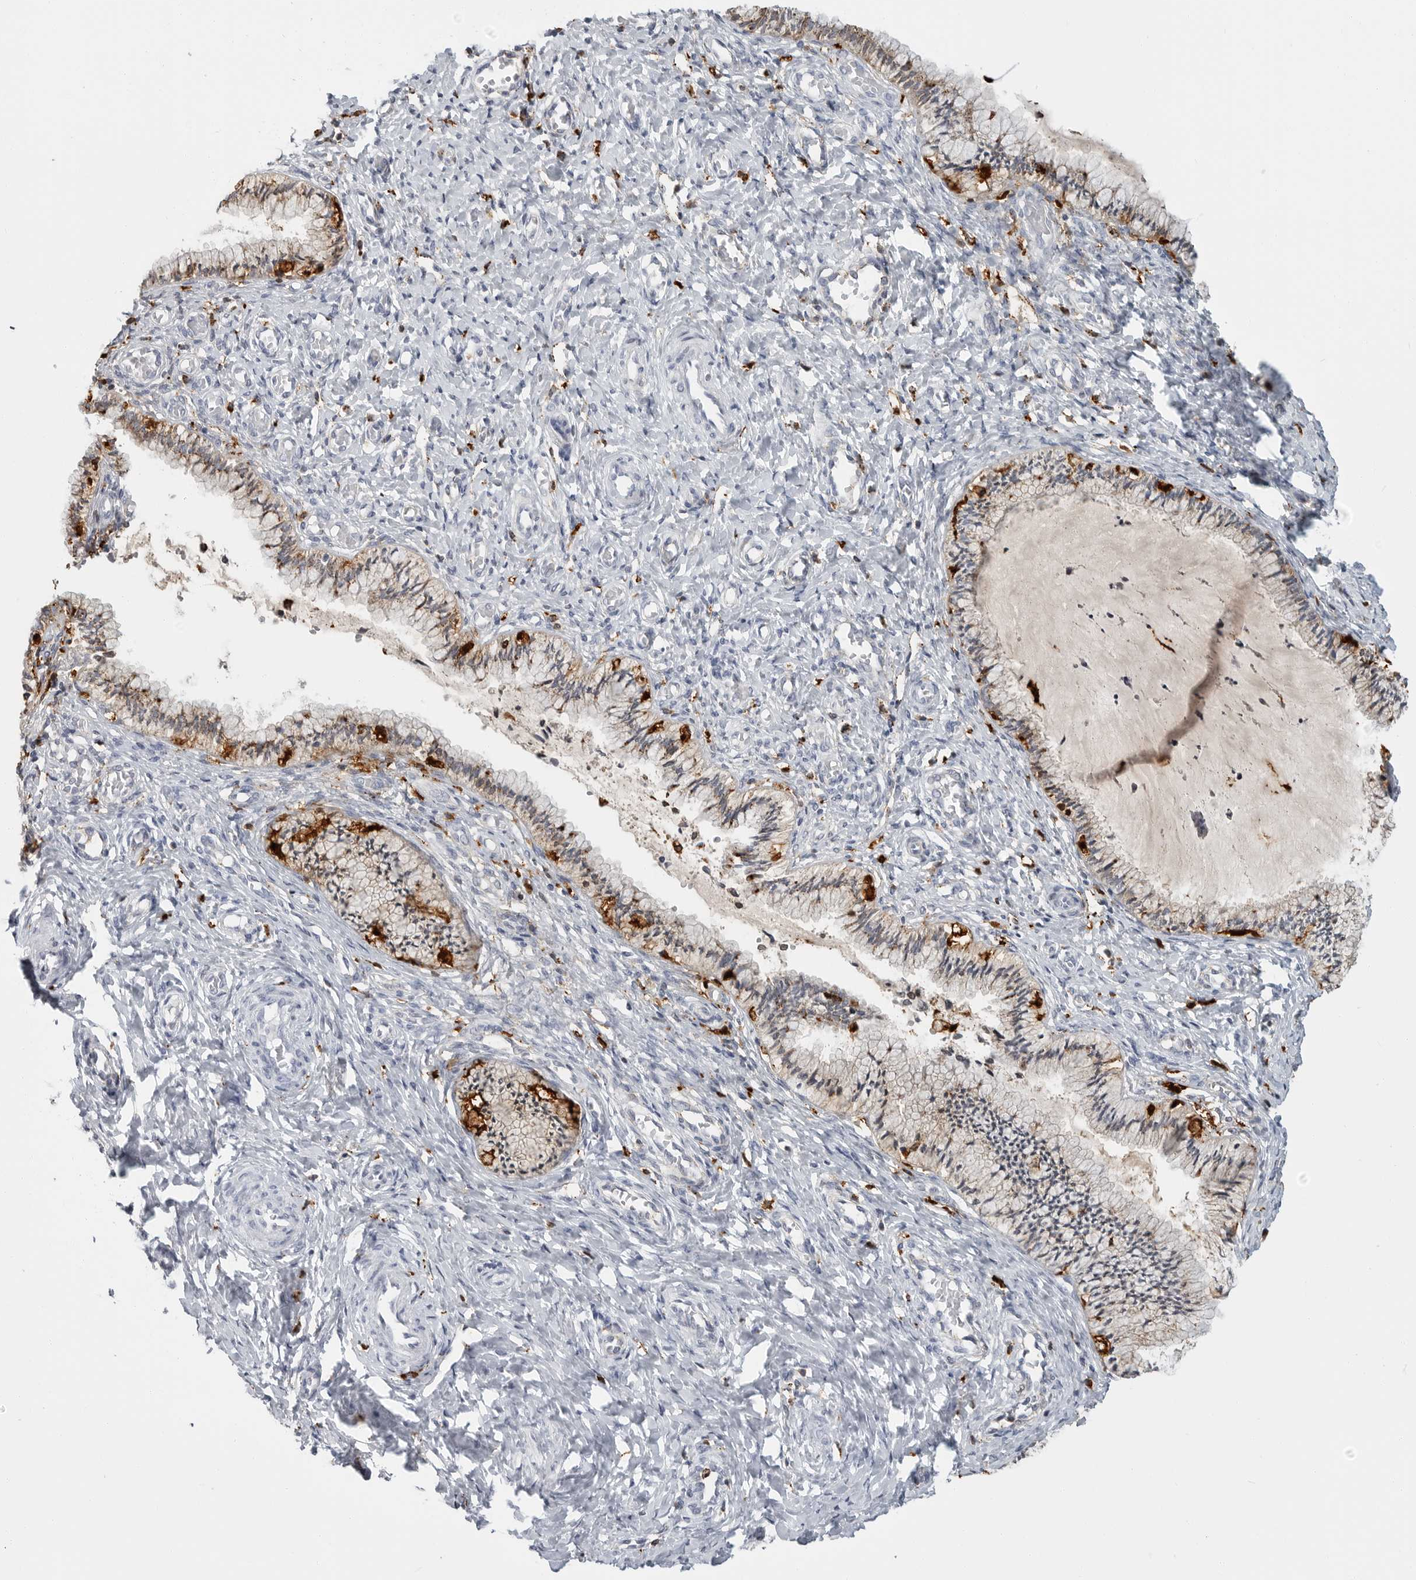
{"staining": {"intensity": "moderate", "quantity": "<25%", "location": "cytoplasmic/membranous"}, "tissue": "cervix", "cell_type": "Glandular cells", "image_type": "normal", "snomed": [{"axis": "morphology", "description": "Normal tissue, NOS"}, {"axis": "topography", "description": "Cervix"}], "caption": "High-power microscopy captured an immunohistochemistry (IHC) image of normal cervix, revealing moderate cytoplasmic/membranous positivity in approximately <25% of glandular cells. The protein of interest is shown in brown color, while the nuclei are stained blue.", "gene": "IFI30", "patient": {"sex": "female", "age": 27}}